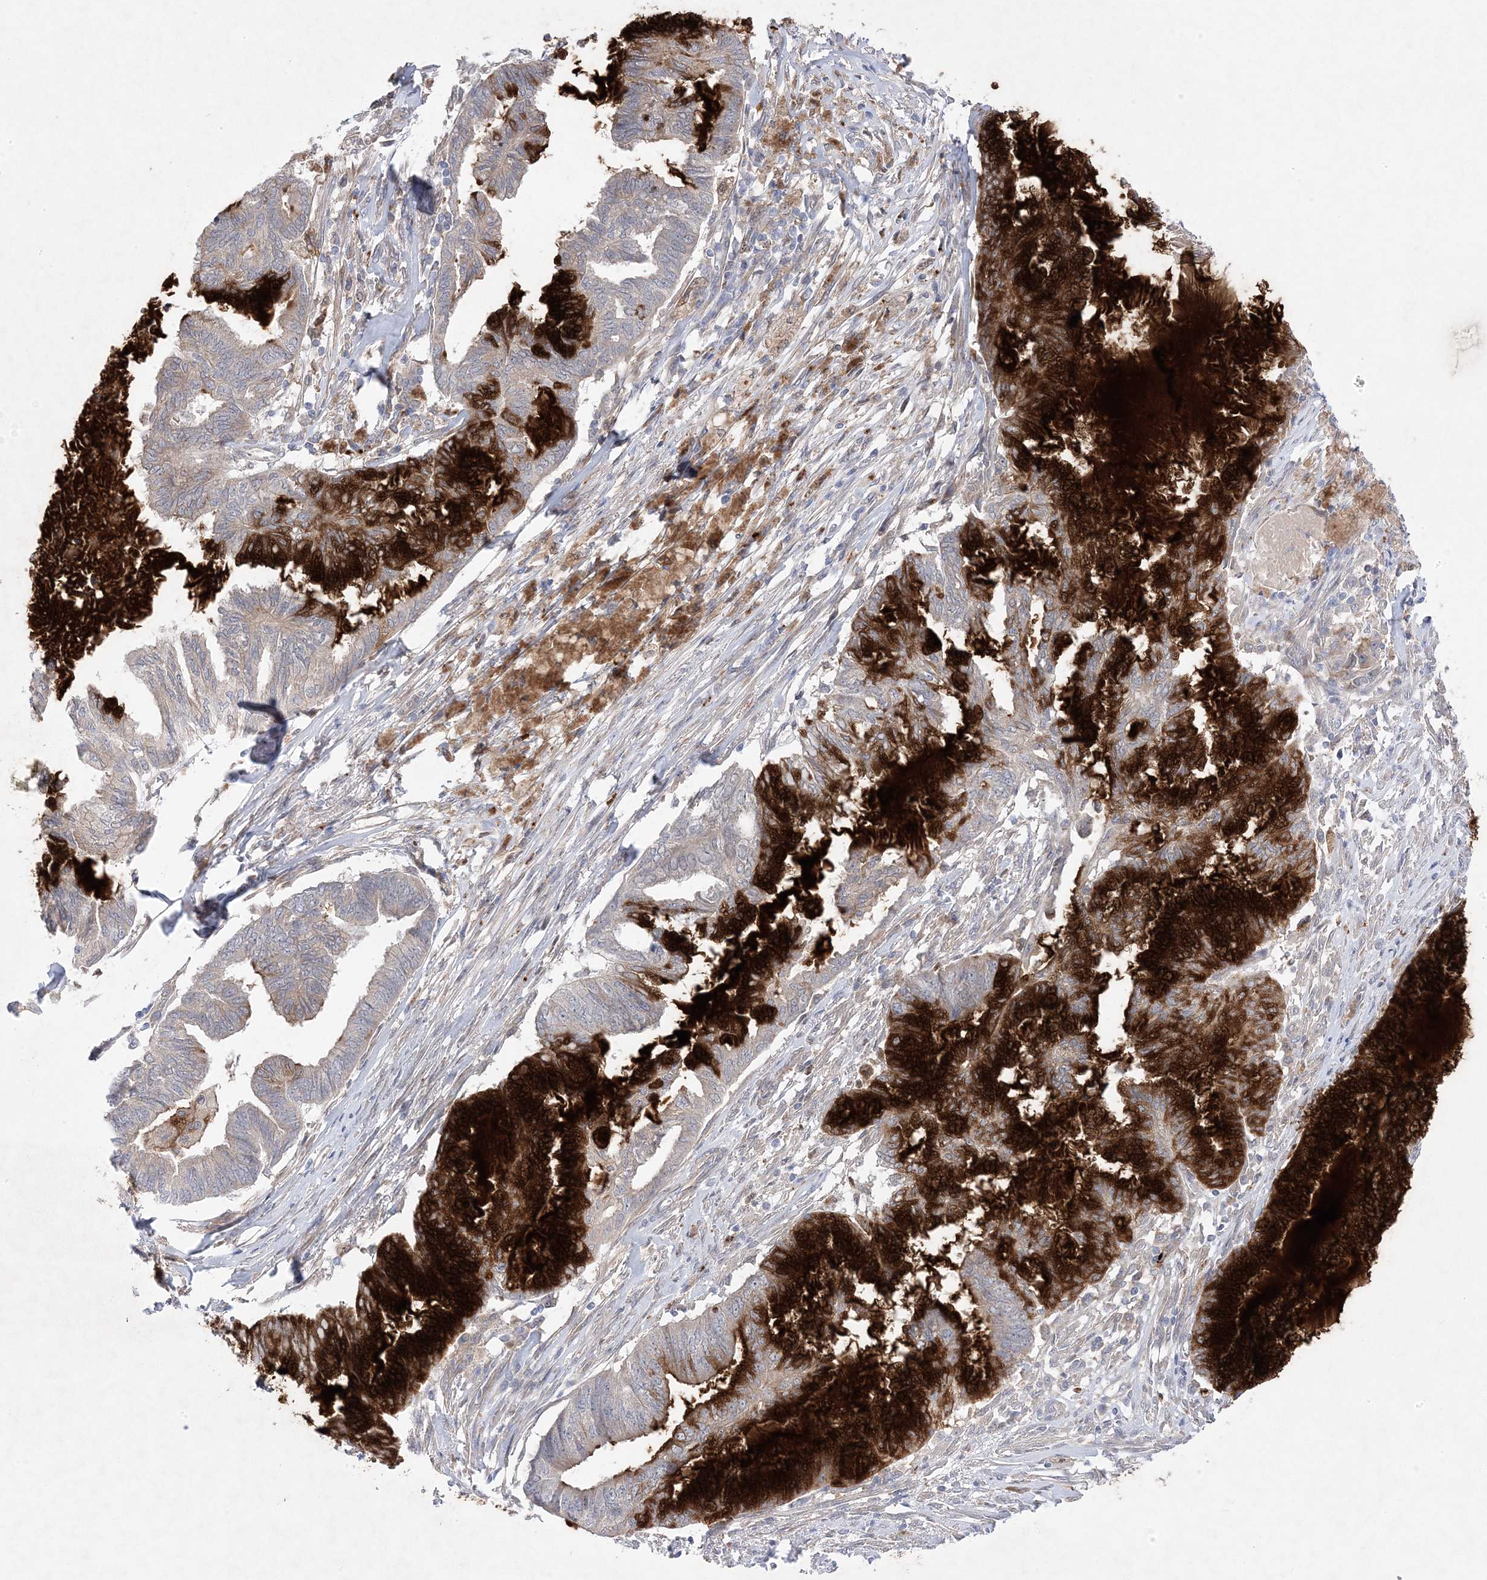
{"staining": {"intensity": "strong", "quantity": "25%-75%", "location": "cytoplasmic/membranous"}, "tissue": "endometrial cancer", "cell_type": "Tumor cells", "image_type": "cancer", "snomed": [{"axis": "morphology", "description": "Adenocarcinoma, NOS"}, {"axis": "topography", "description": "Endometrium"}], "caption": "This histopathology image displays IHC staining of human endometrial adenocarcinoma, with high strong cytoplasmic/membranous staining in approximately 25%-75% of tumor cells.", "gene": "ANAPC1", "patient": {"sex": "female", "age": 86}}